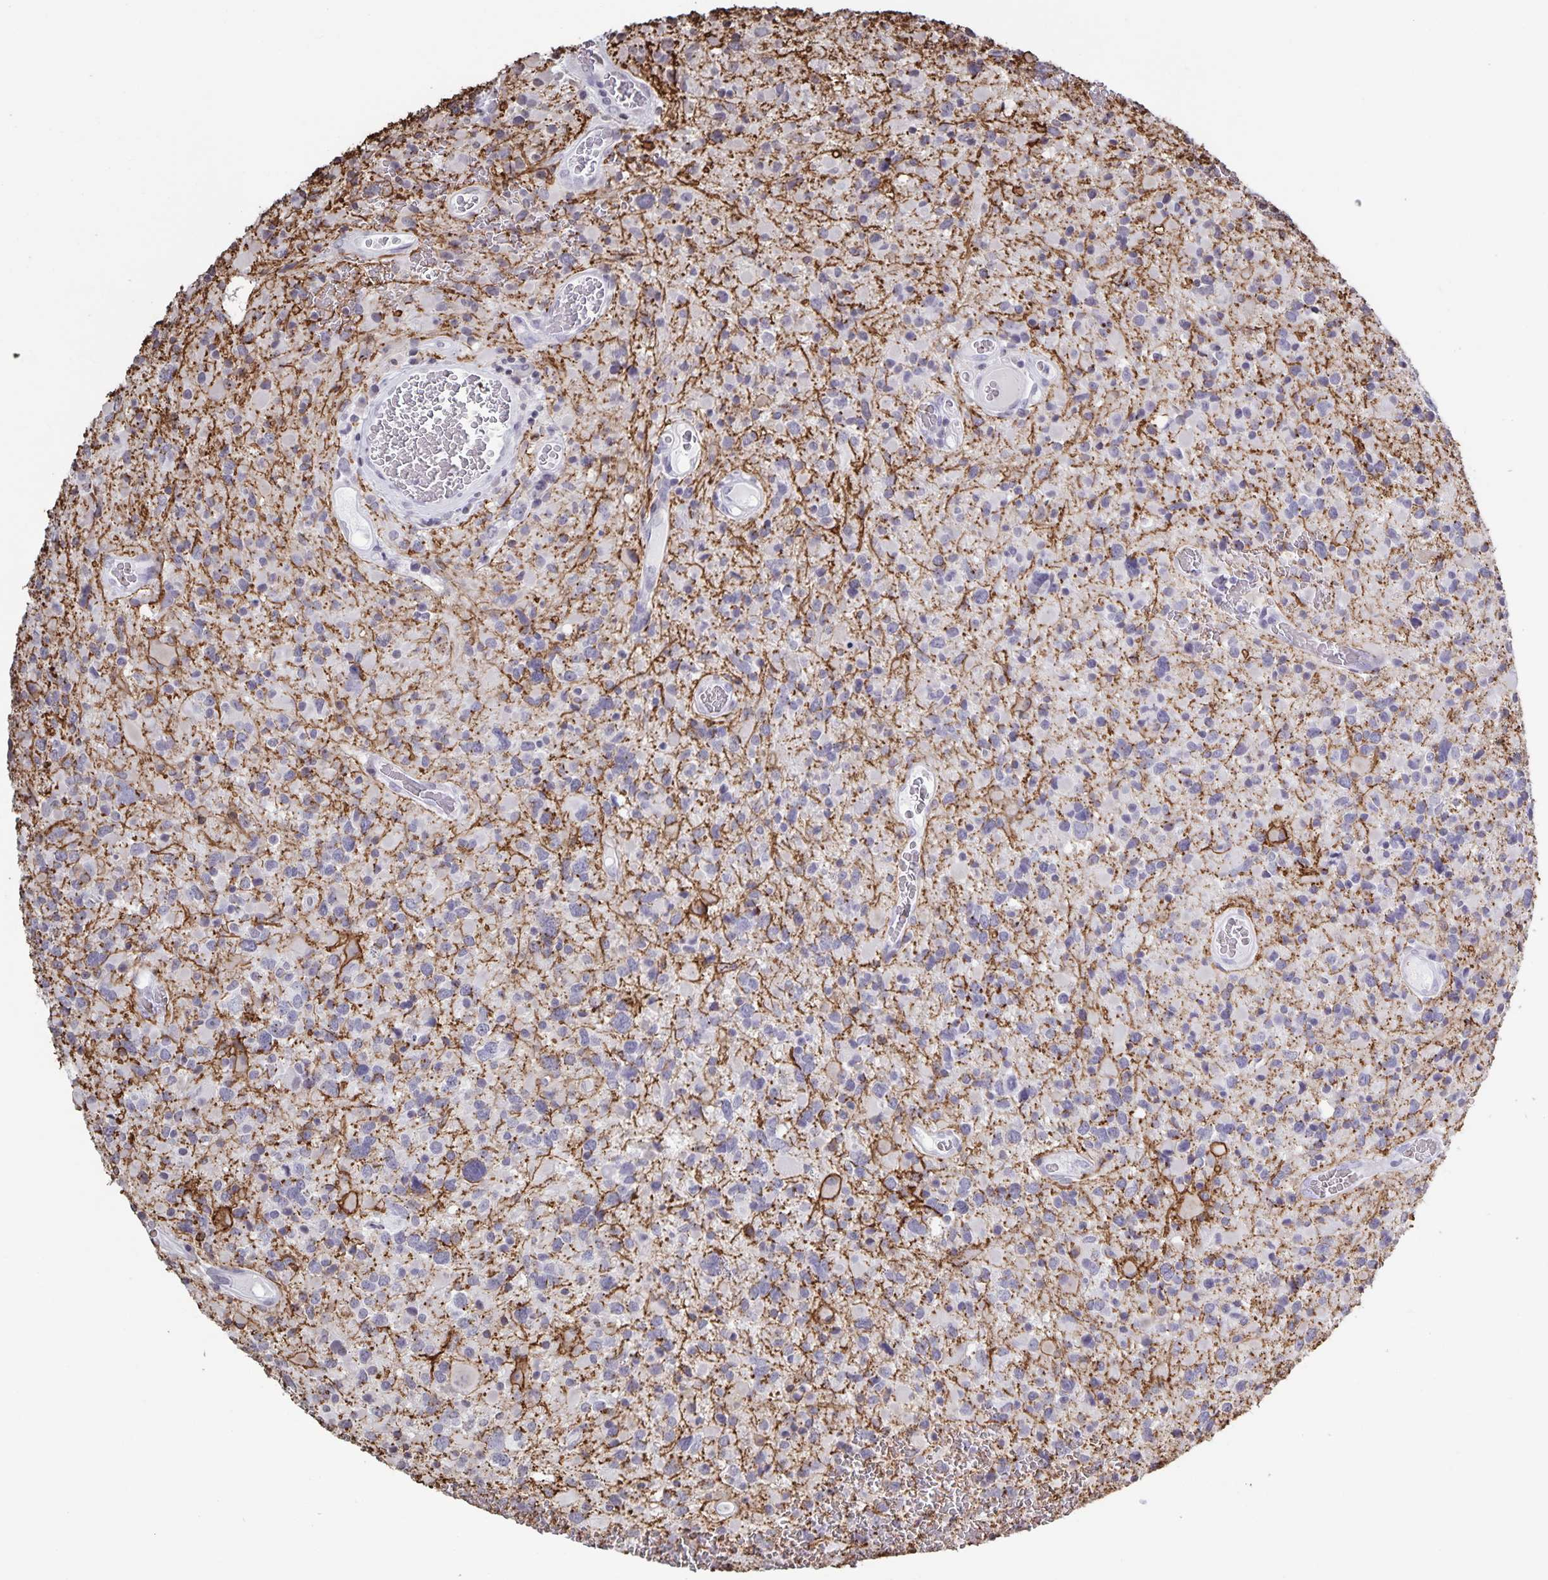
{"staining": {"intensity": "negative", "quantity": "none", "location": "none"}, "tissue": "glioma", "cell_type": "Tumor cells", "image_type": "cancer", "snomed": [{"axis": "morphology", "description": "Glioma, malignant, High grade"}, {"axis": "topography", "description": "Brain"}], "caption": "IHC photomicrograph of neoplastic tissue: high-grade glioma (malignant) stained with DAB reveals no significant protein positivity in tumor cells.", "gene": "AQP4", "patient": {"sex": "female", "age": 40}}